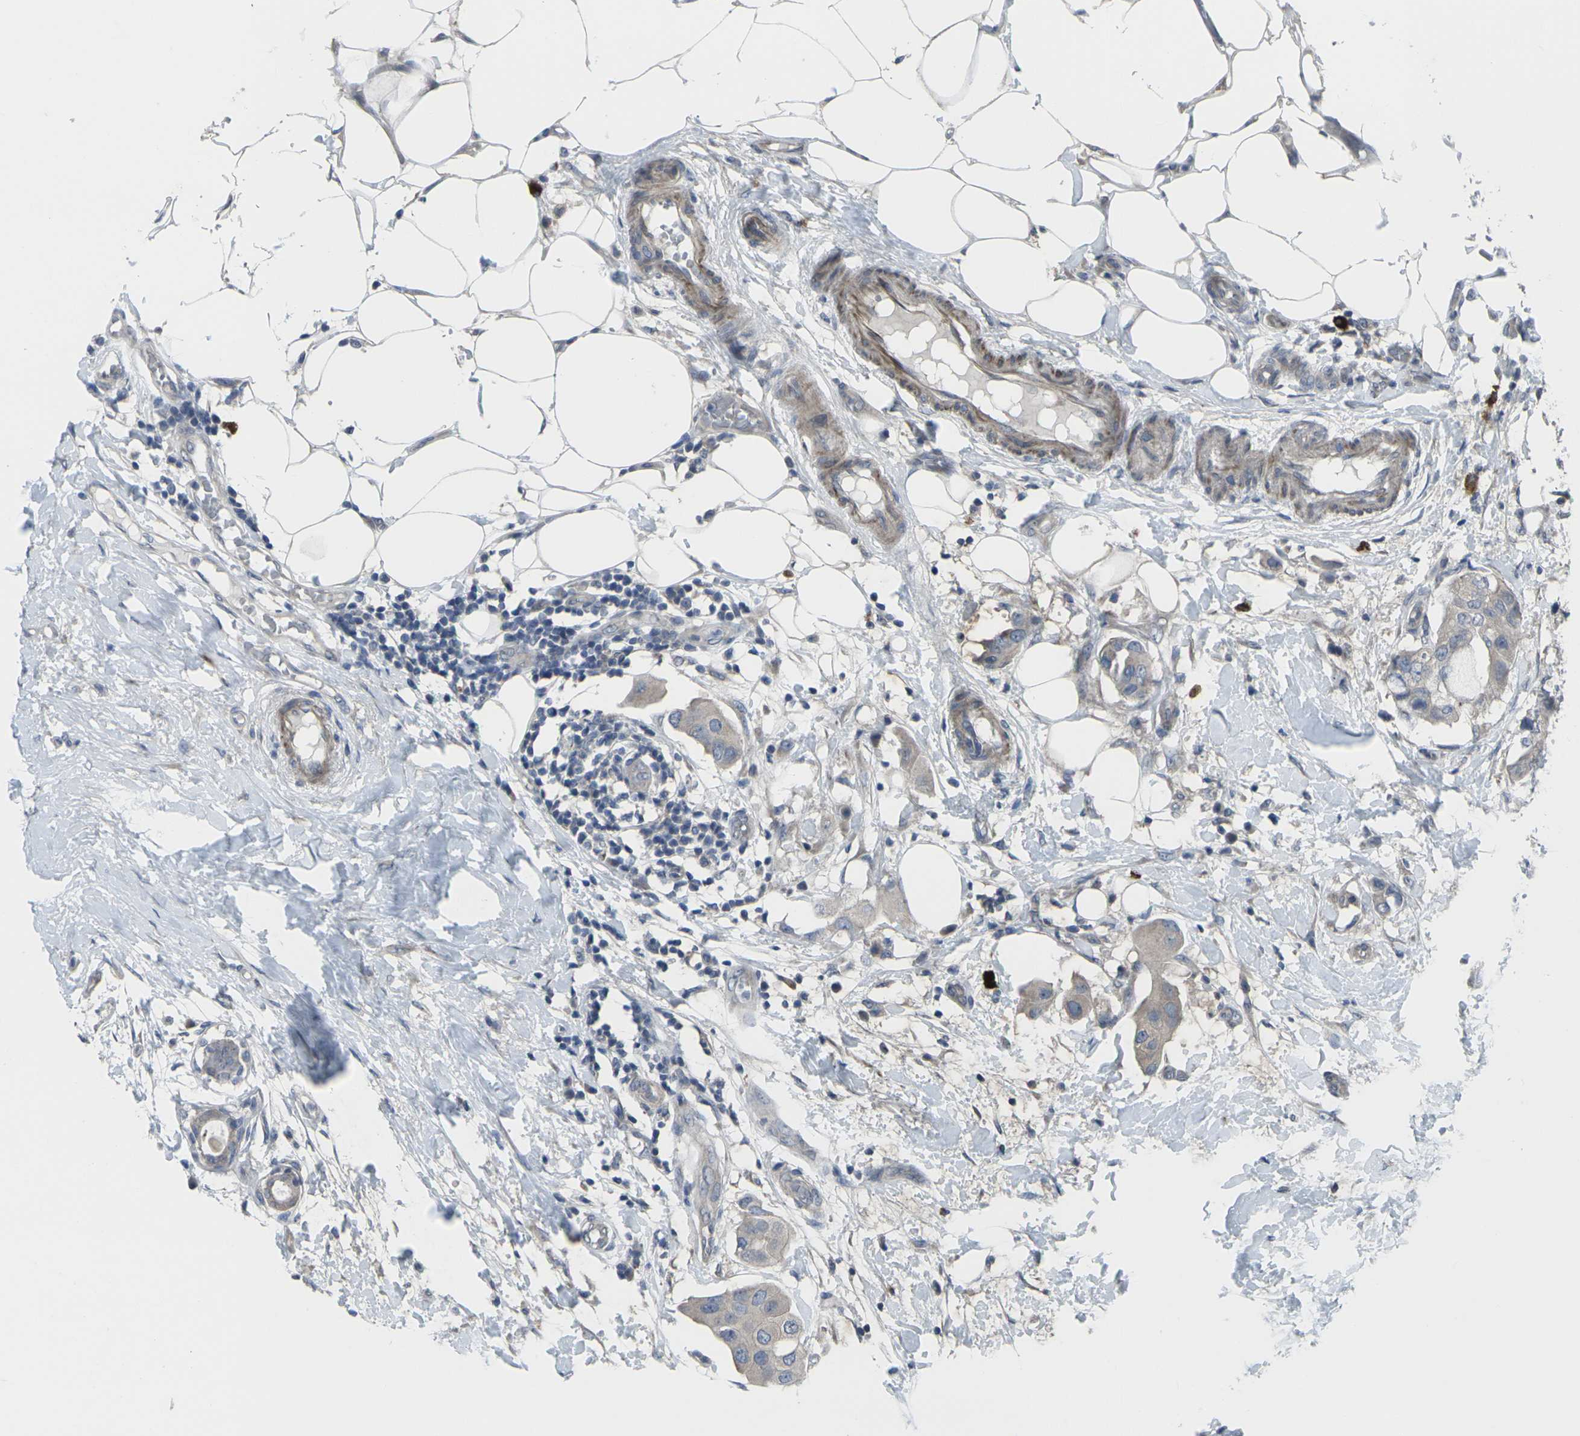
{"staining": {"intensity": "weak", "quantity": ">75%", "location": "cytoplasmic/membranous"}, "tissue": "breast cancer", "cell_type": "Tumor cells", "image_type": "cancer", "snomed": [{"axis": "morphology", "description": "Duct carcinoma"}, {"axis": "topography", "description": "Breast"}], "caption": "There is low levels of weak cytoplasmic/membranous positivity in tumor cells of intraductal carcinoma (breast), as demonstrated by immunohistochemical staining (brown color).", "gene": "CCR10", "patient": {"sex": "female", "age": 40}}